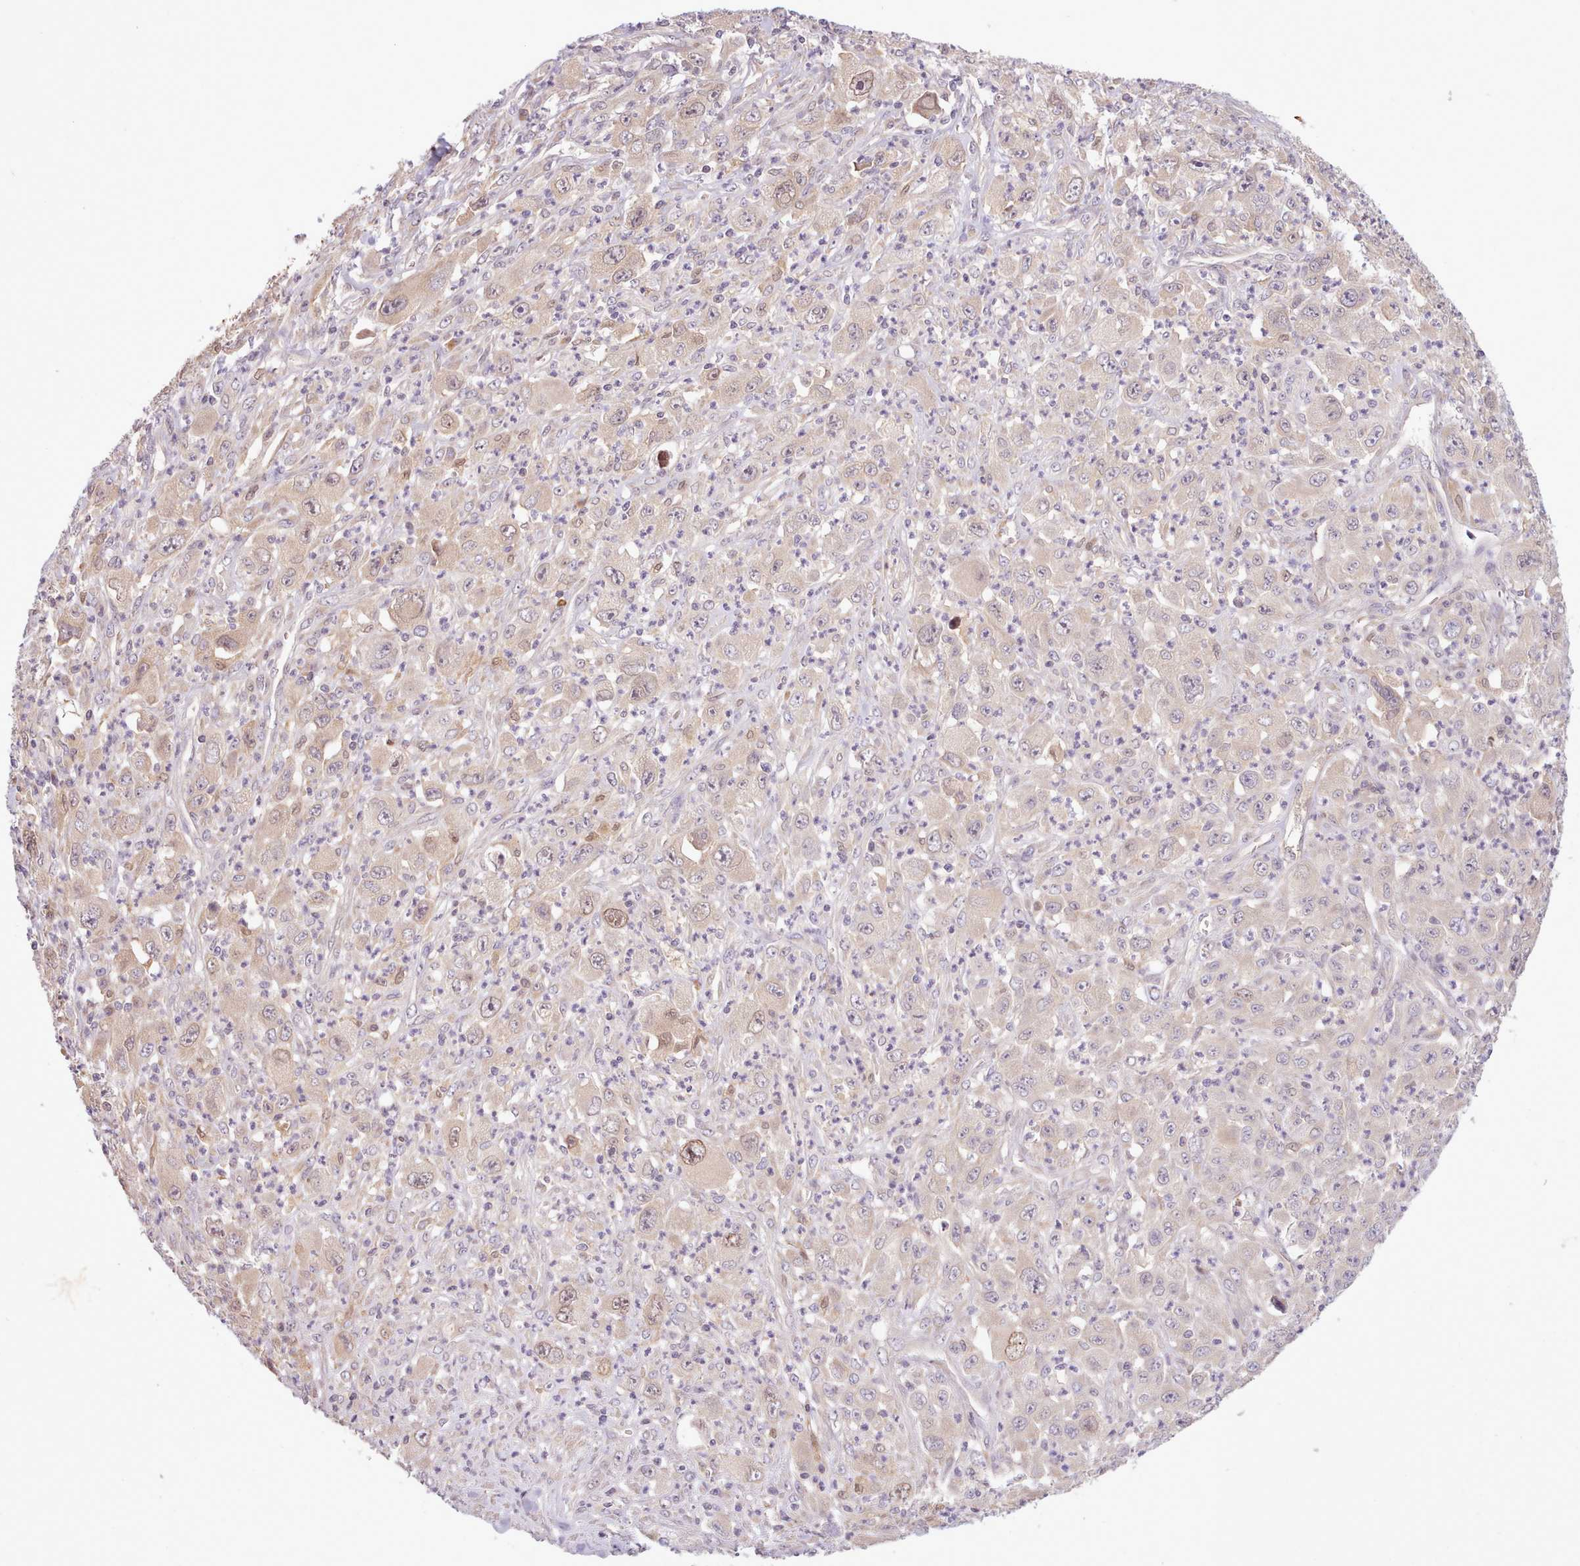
{"staining": {"intensity": "weak", "quantity": "<25%", "location": "cytoplasmic/membranous,nuclear"}, "tissue": "melanoma", "cell_type": "Tumor cells", "image_type": "cancer", "snomed": [{"axis": "morphology", "description": "Malignant melanoma, Metastatic site"}, {"axis": "topography", "description": "Skin"}], "caption": "Immunohistochemistry histopathology image of neoplastic tissue: melanoma stained with DAB (3,3'-diaminobenzidine) shows no significant protein expression in tumor cells.", "gene": "NMRK1", "patient": {"sex": "female", "age": 56}}